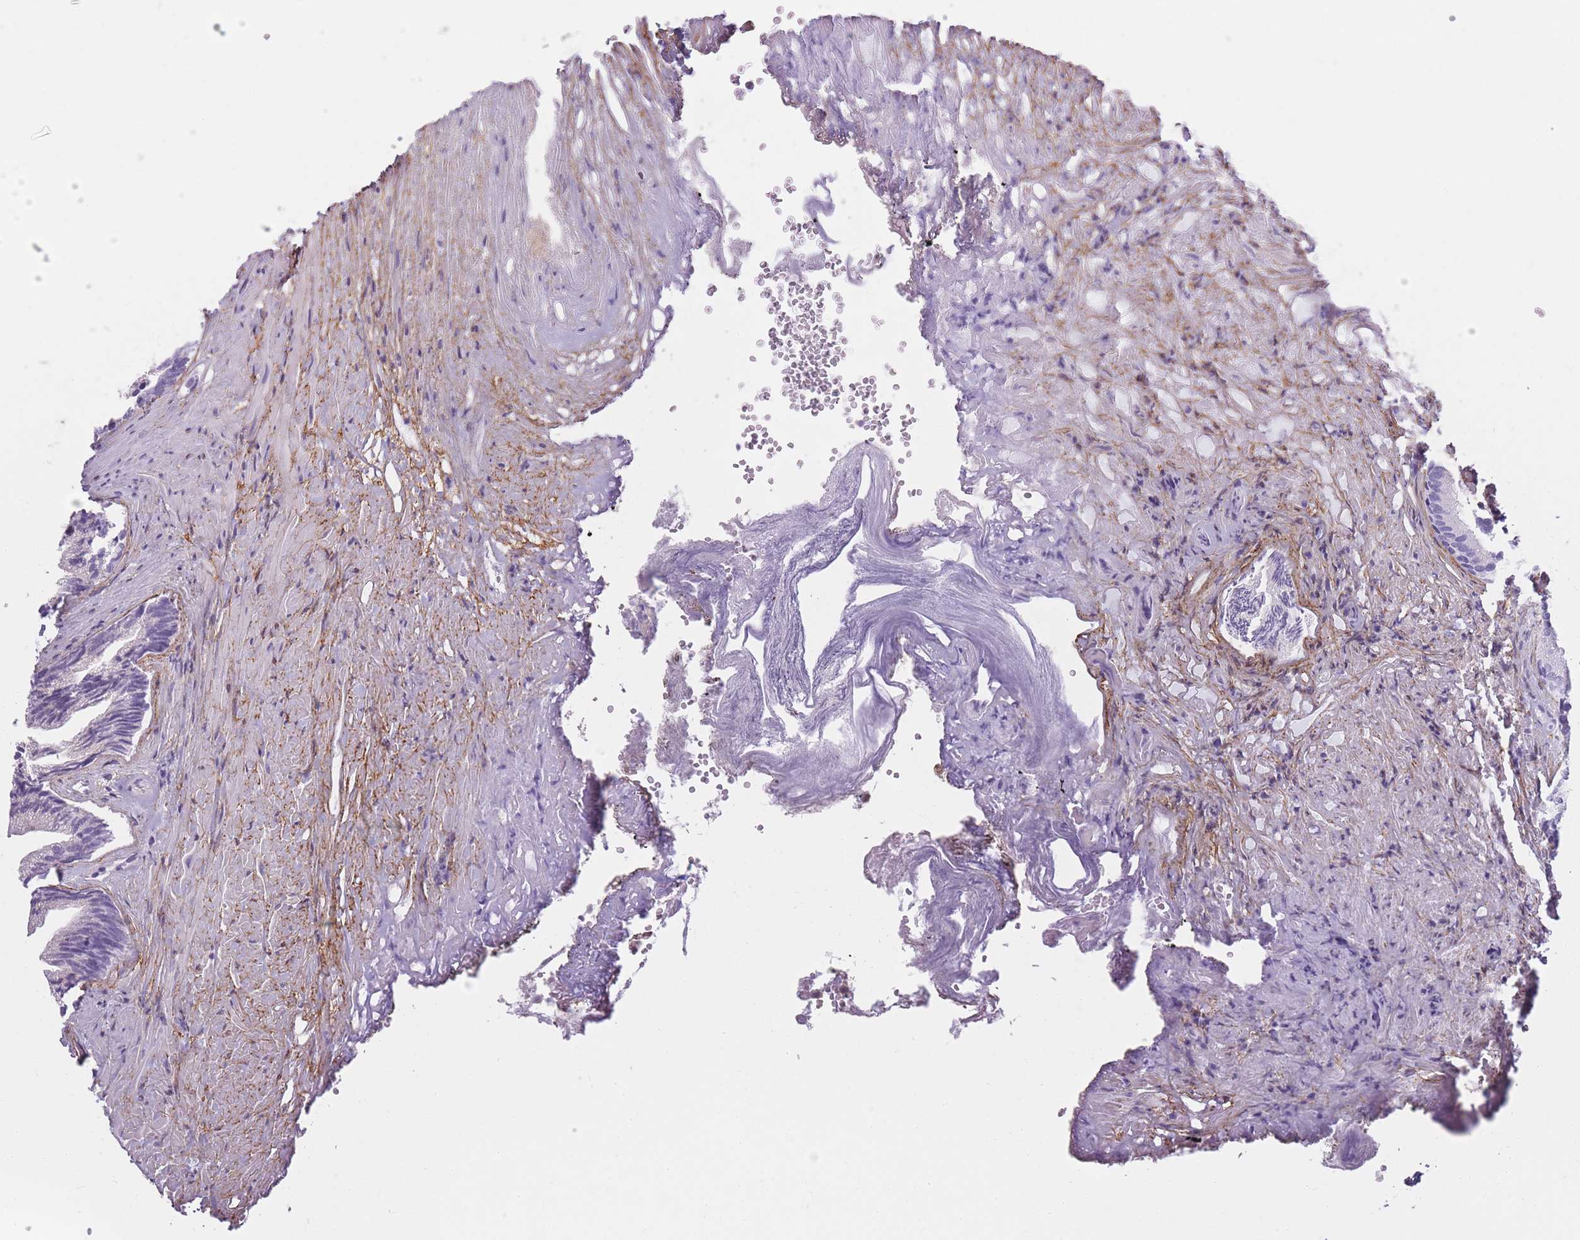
{"staining": {"intensity": "weak", "quantity": "25%-75%", "location": "cytoplasmic/membranous"}, "tissue": "prostate", "cell_type": "Glandular cells", "image_type": "normal", "snomed": [{"axis": "morphology", "description": "Normal tissue, NOS"}, {"axis": "topography", "description": "Prostate"}], "caption": "Protein staining demonstrates weak cytoplasmic/membranous positivity in approximately 25%-75% of glandular cells in benign prostate. The staining is performed using DAB (3,3'-diaminobenzidine) brown chromogen to label protein expression. The nuclei are counter-stained blue using hematoxylin.", "gene": "AP3M1", "patient": {"sex": "male", "age": 76}}